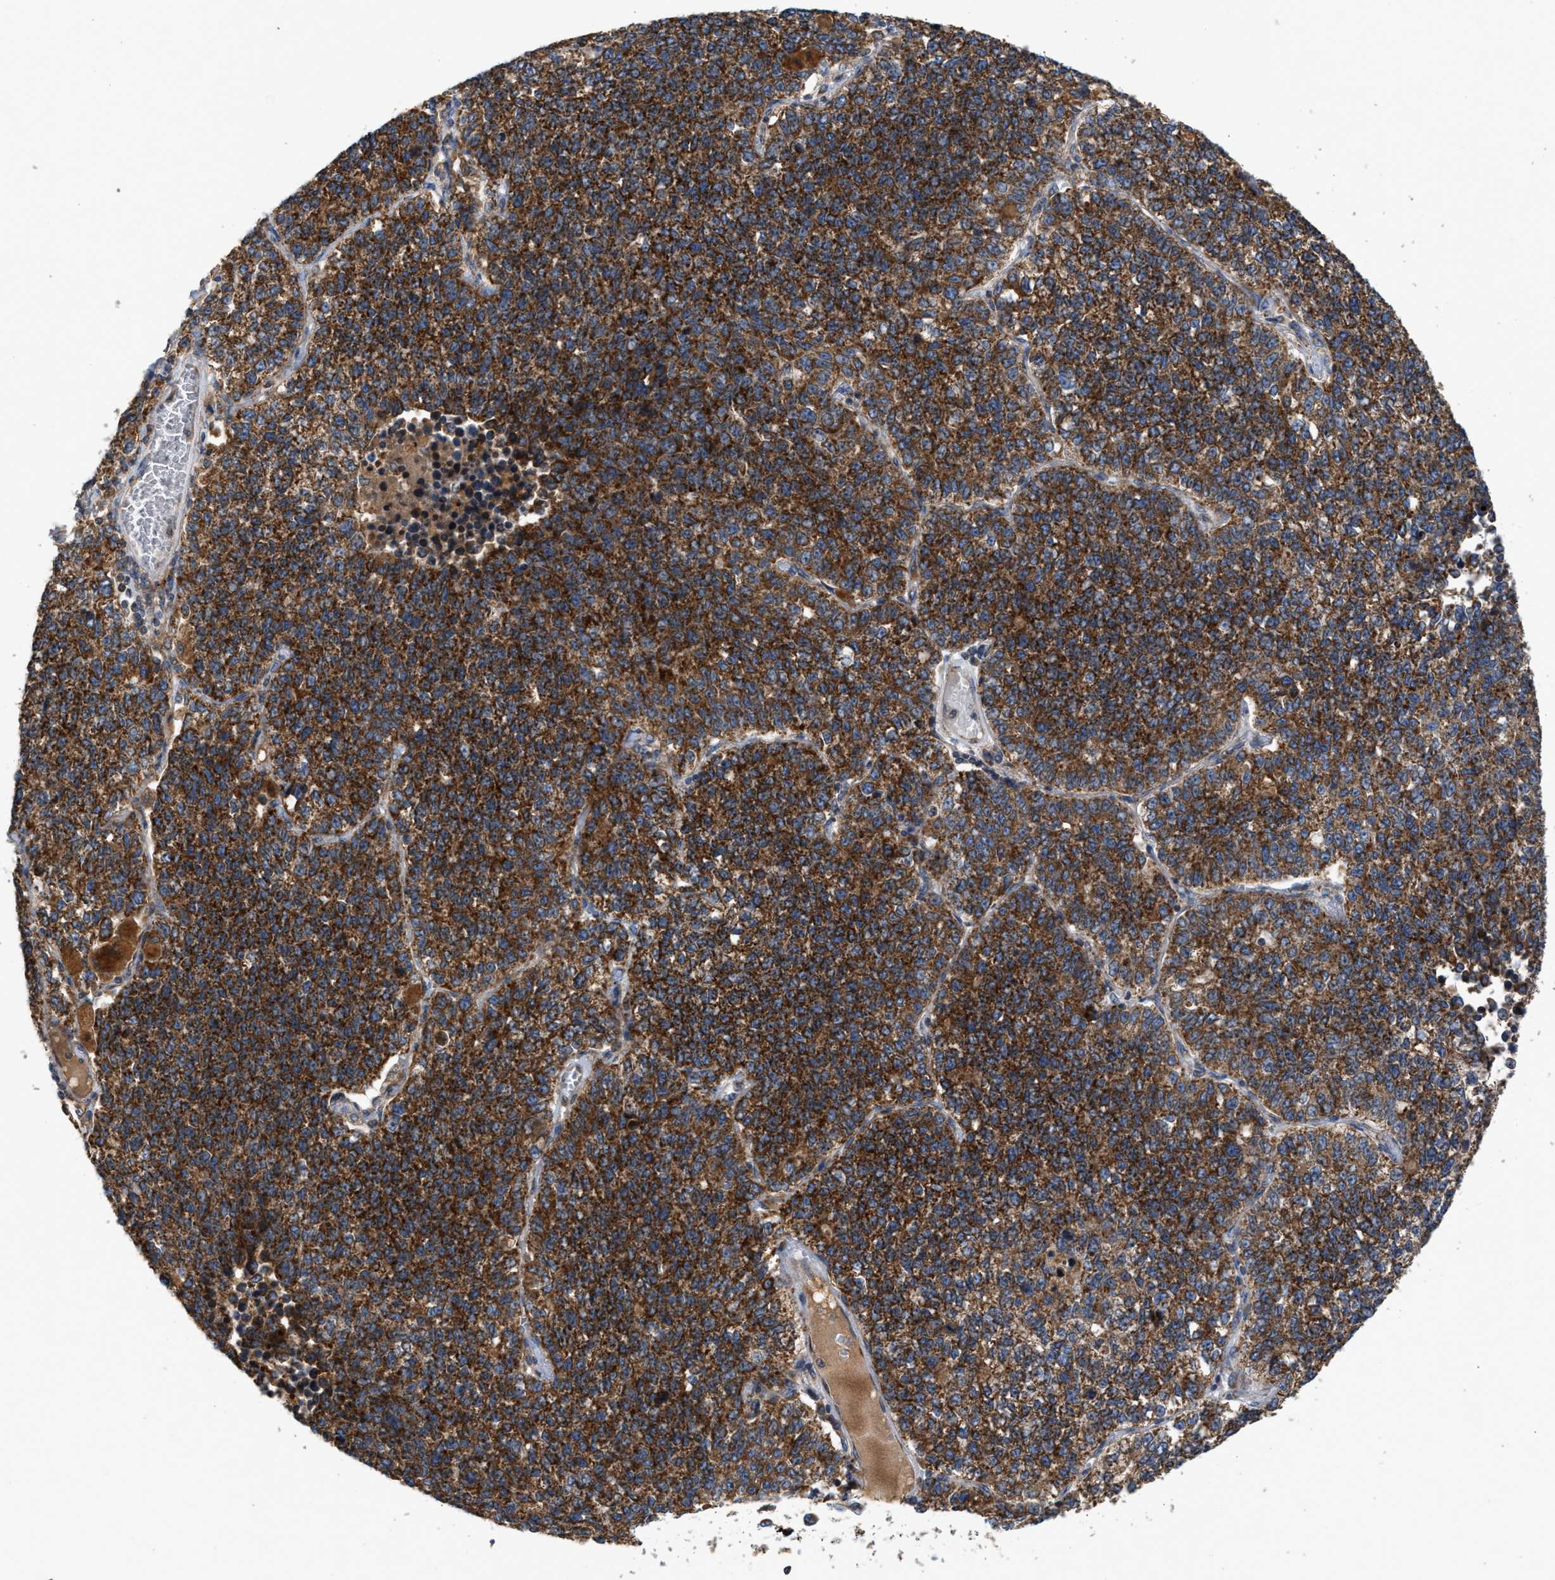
{"staining": {"intensity": "strong", "quantity": ">75%", "location": "cytoplasmic/membranous"}, "tissue": "lung cancer", "cell_type": "Tumor cells", "image_type": "cancer", "snomed": [{"axis": "morphology", "description": "Adenocarcinoma, NOS"}, {"axis": "topography", "description": "Lung"}], "caption": "Protein positivity by IHC demonstrates strong cytoplasmic/membranous positivity in approximately >75% of tumor cells in adenocarcinoma (lung). The protein is shown in brown color, while the nuclei are stained blue.", "gene": "TACO1", "patient": {"sex": "male", "age": 49}}